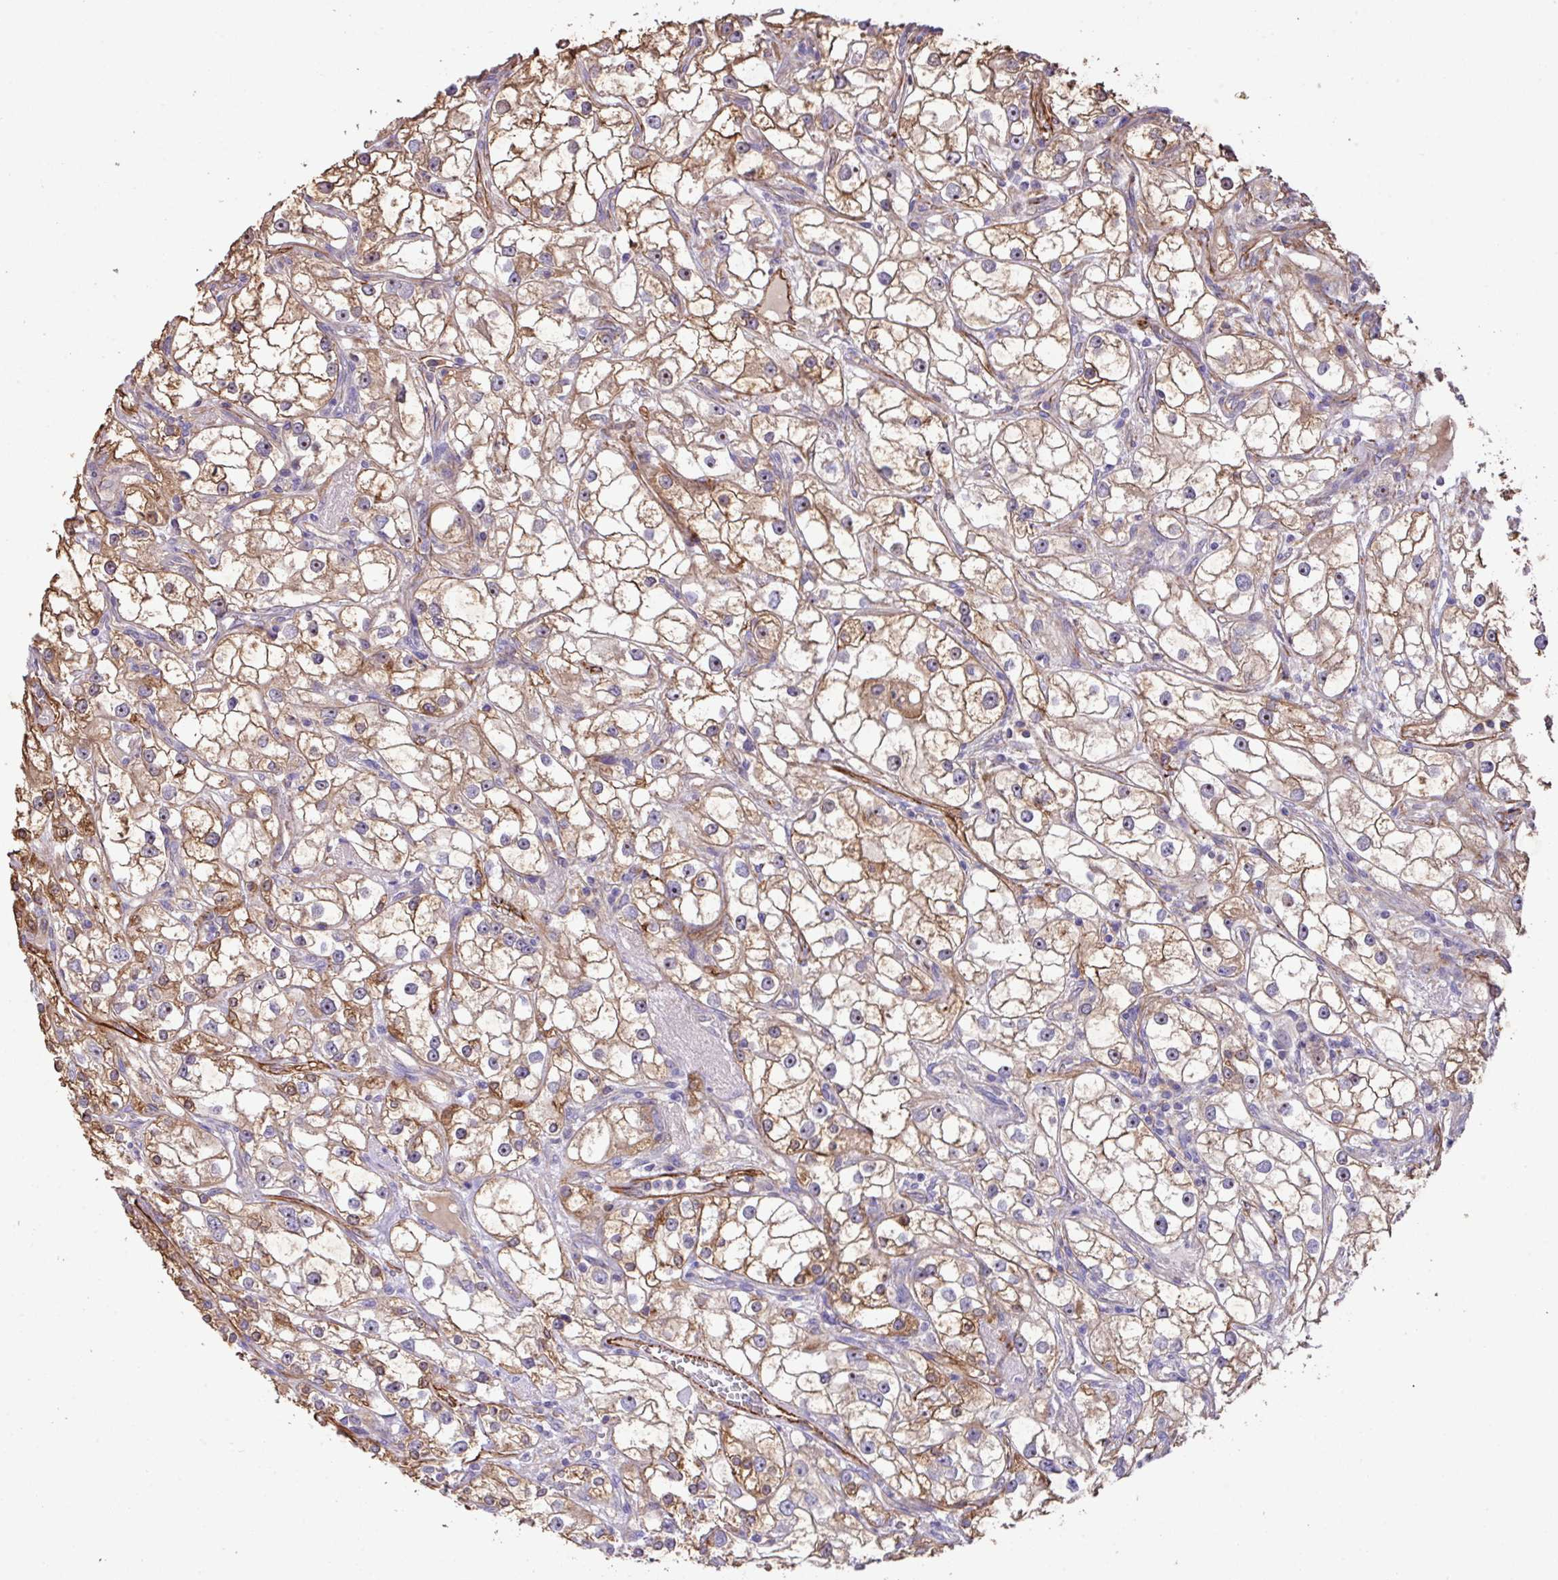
{"staining": {"intensity": "moderate", "quantity": ">75%", "location": "cytoplasmic/membranous"}, "tissue": "renal cancer", "cell_type": "Tumor cells", "image_type": "cancer", "snomed": [{"axis": "morphology", "description": "Adenocarcinoma, NOS"}, {"axis": "topography", "description": "Kidney"}], "caption": "DAB immunohistochemical staining of human renal adenocarcinoma displays moderate cytoplasmic/membranous protein staining in approximately >75% of tumor cells.", "gene": "LRRC53", "patient": {"sex": "male", "age": 77}}